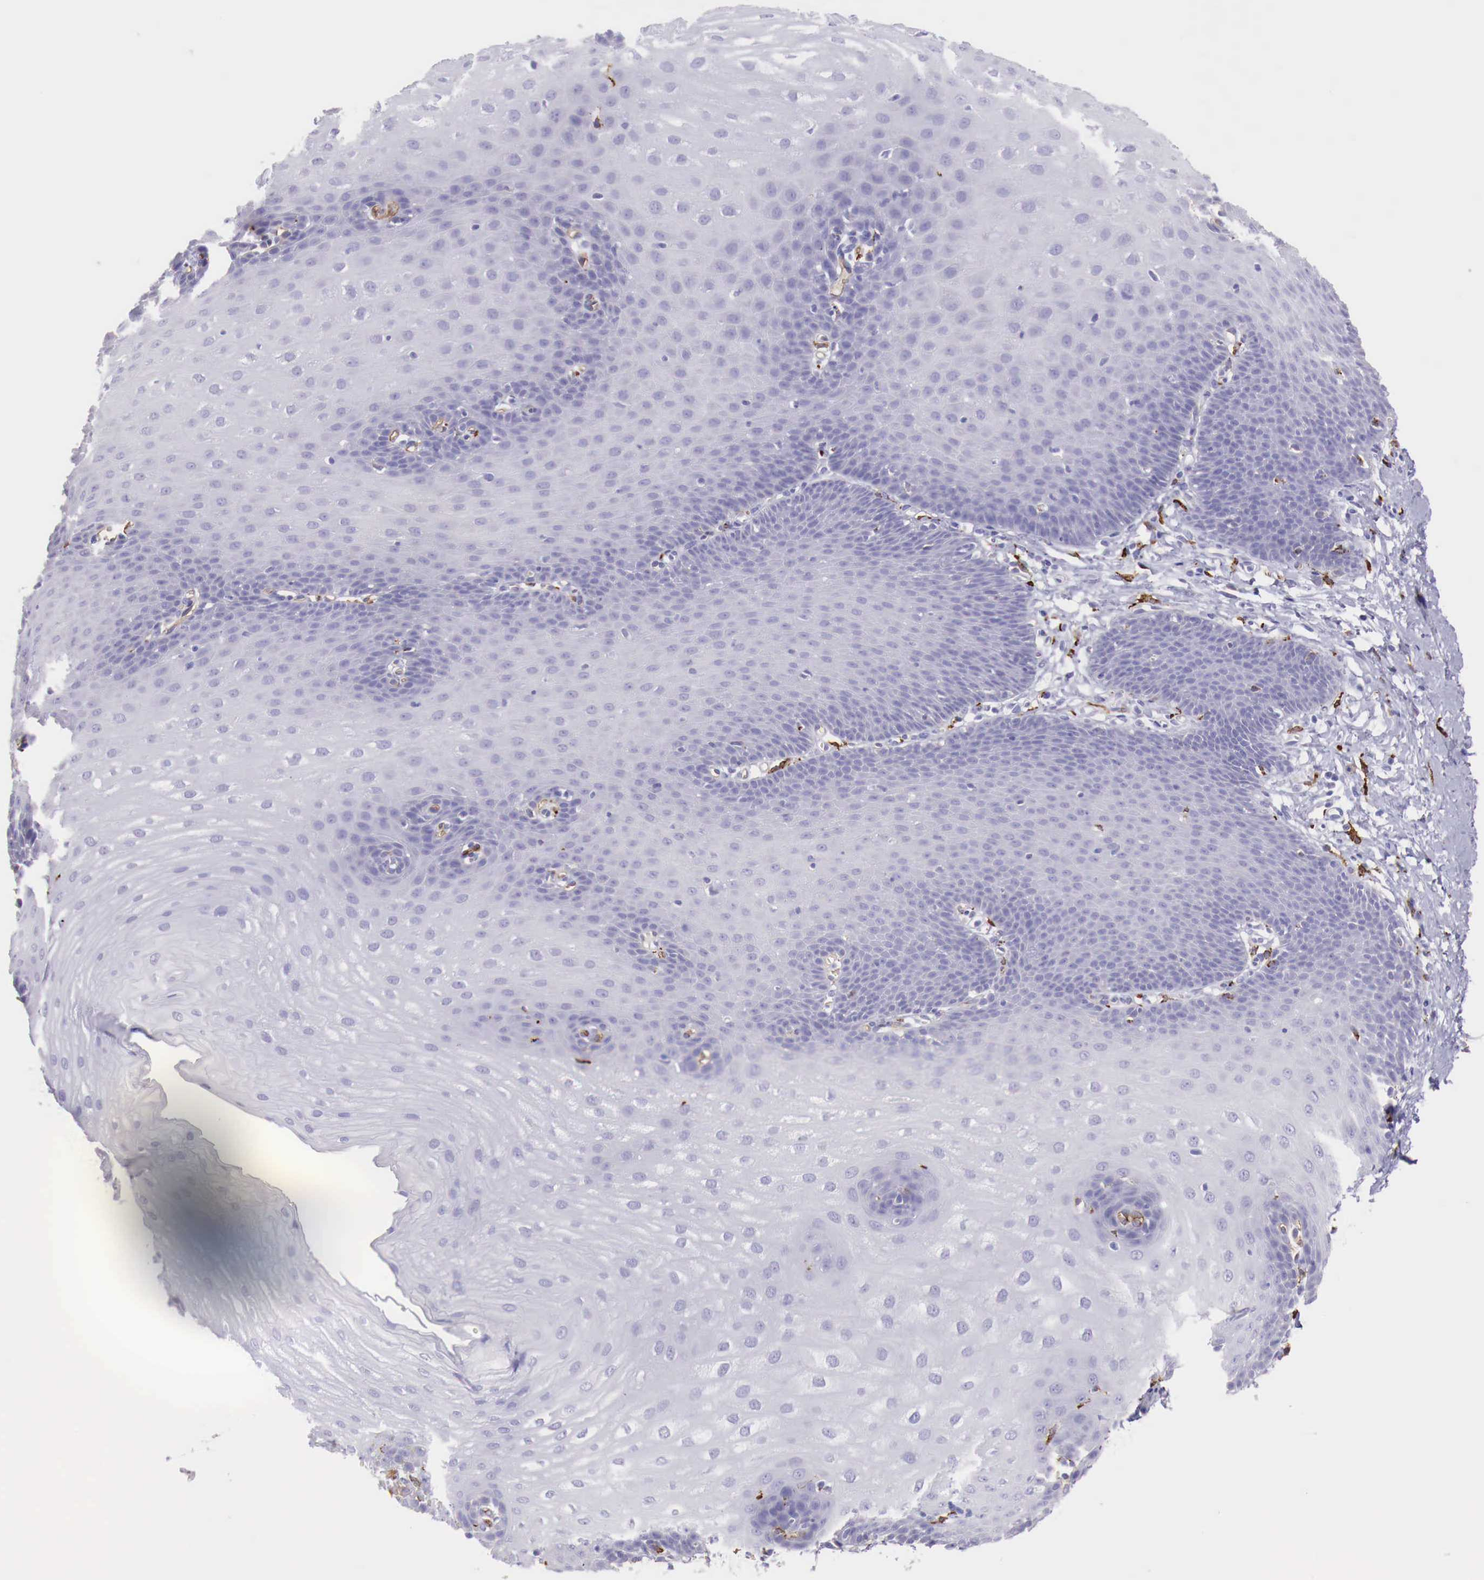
{"staining": {"intensity": "negative", "quantity": "none", "location": "none"}, "tissue": "esophagus", "cell_type": "Squamous epithelial cells", "image_type": "normal", "snomed": [{"axis": "morphology", "description": "Normal tissue, NOS"}, {"axis": "topography", "description": "Esophagus"}], "caption": "Squamous epithelial cells are negative for protein expression in benign human esophagus. The staining was performed using DAB to visualize the protein expression in brown, while the nuclei were stained in blue with hematoxylin (Magnification: 20x).", "gene": "MSR1", "patient": {"sex": "male", "age": 70}}